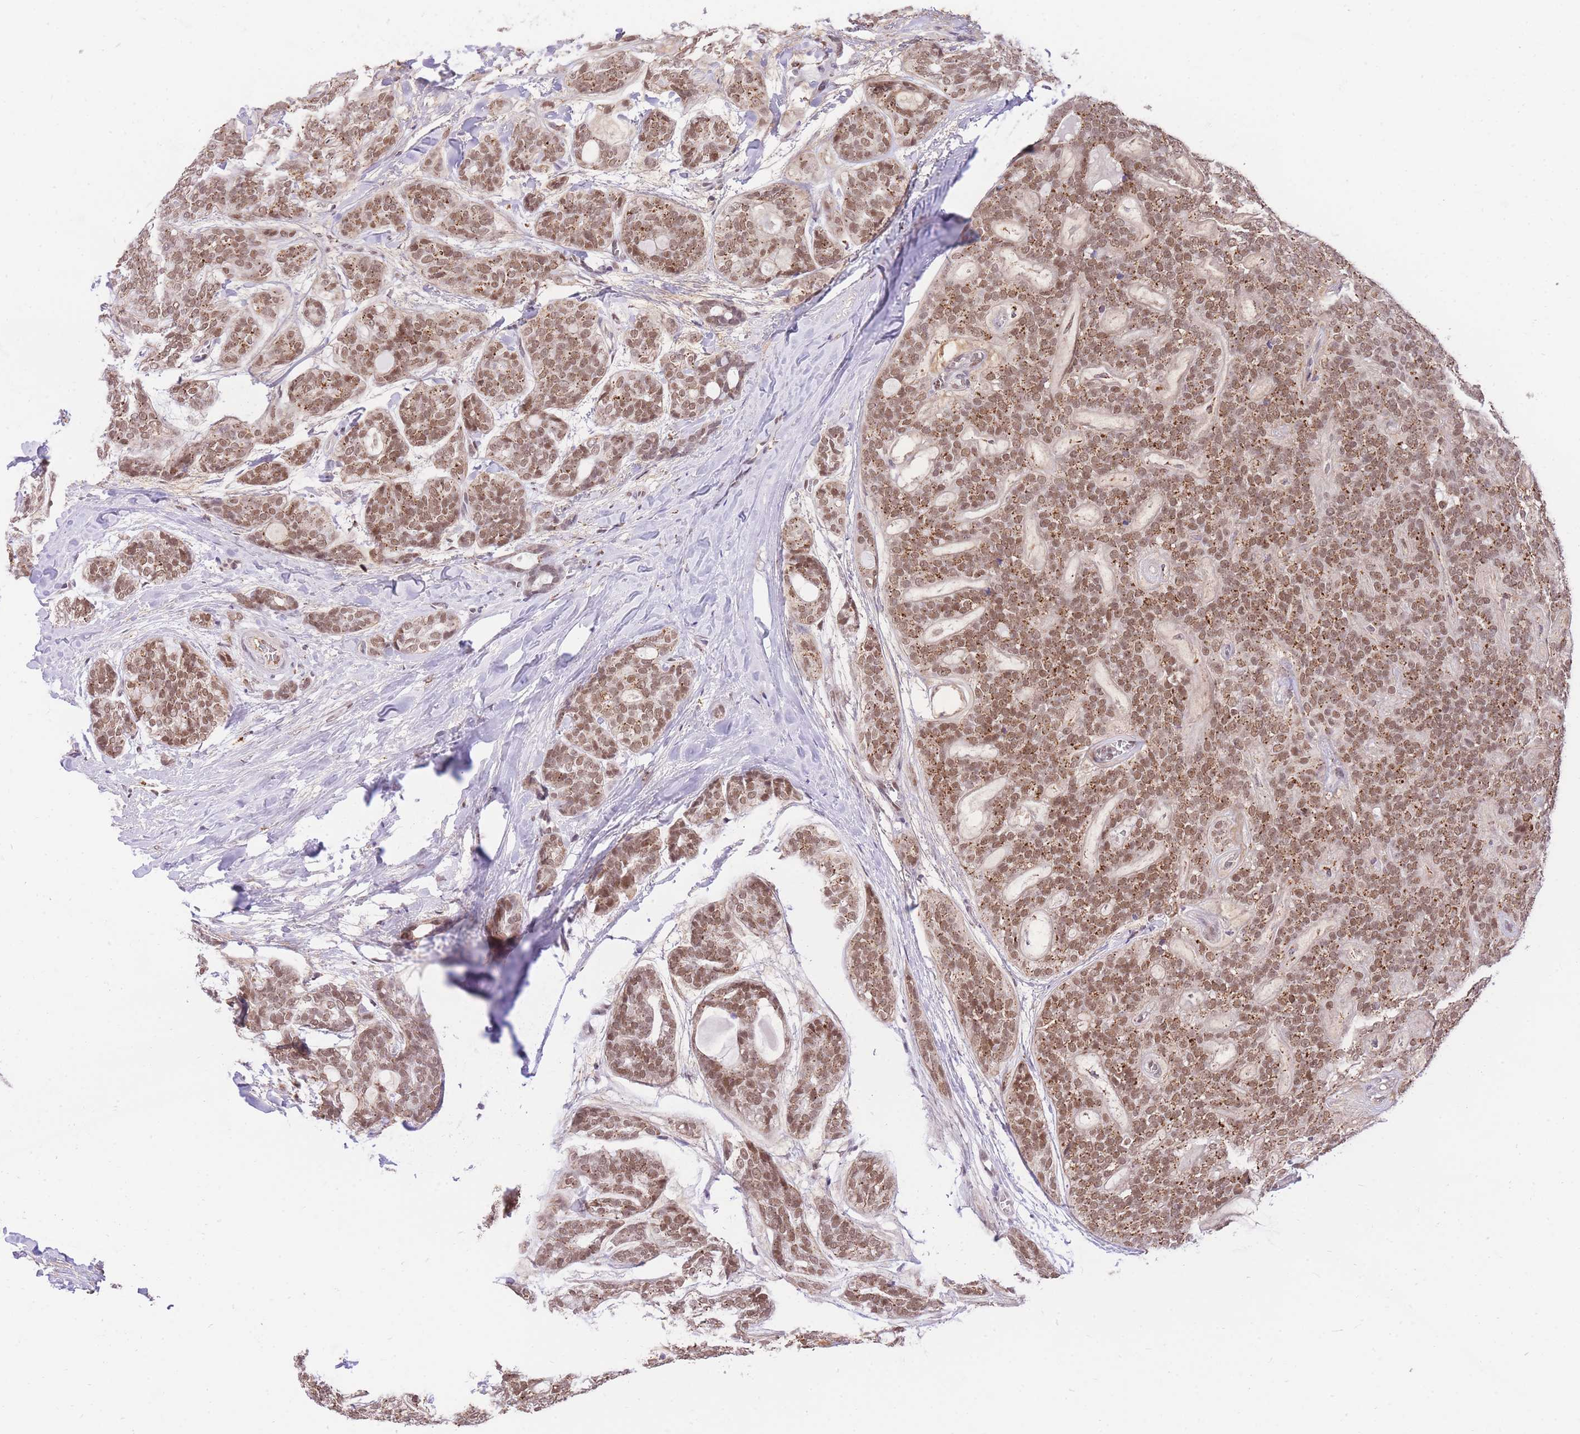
{"staining": {"intensity": "moderate", "quantity": ">75%", "location": "nuclear"}, "tissue": "head and neck cancer", "cell_type": "Tumor cells", "image_type": "cancer", "snomed": [{"axis": "morphology", "description": "Adenocarcinoma, NOS"}, {"axis": "topography", "description": "Head-Neck"}], "caption": "A brown stain labels moderate nuclear staining of a protein in head and neck cancer tumor cells.", "gene": "UBXN7", "patient": {"sex": "male", "age": 66}}